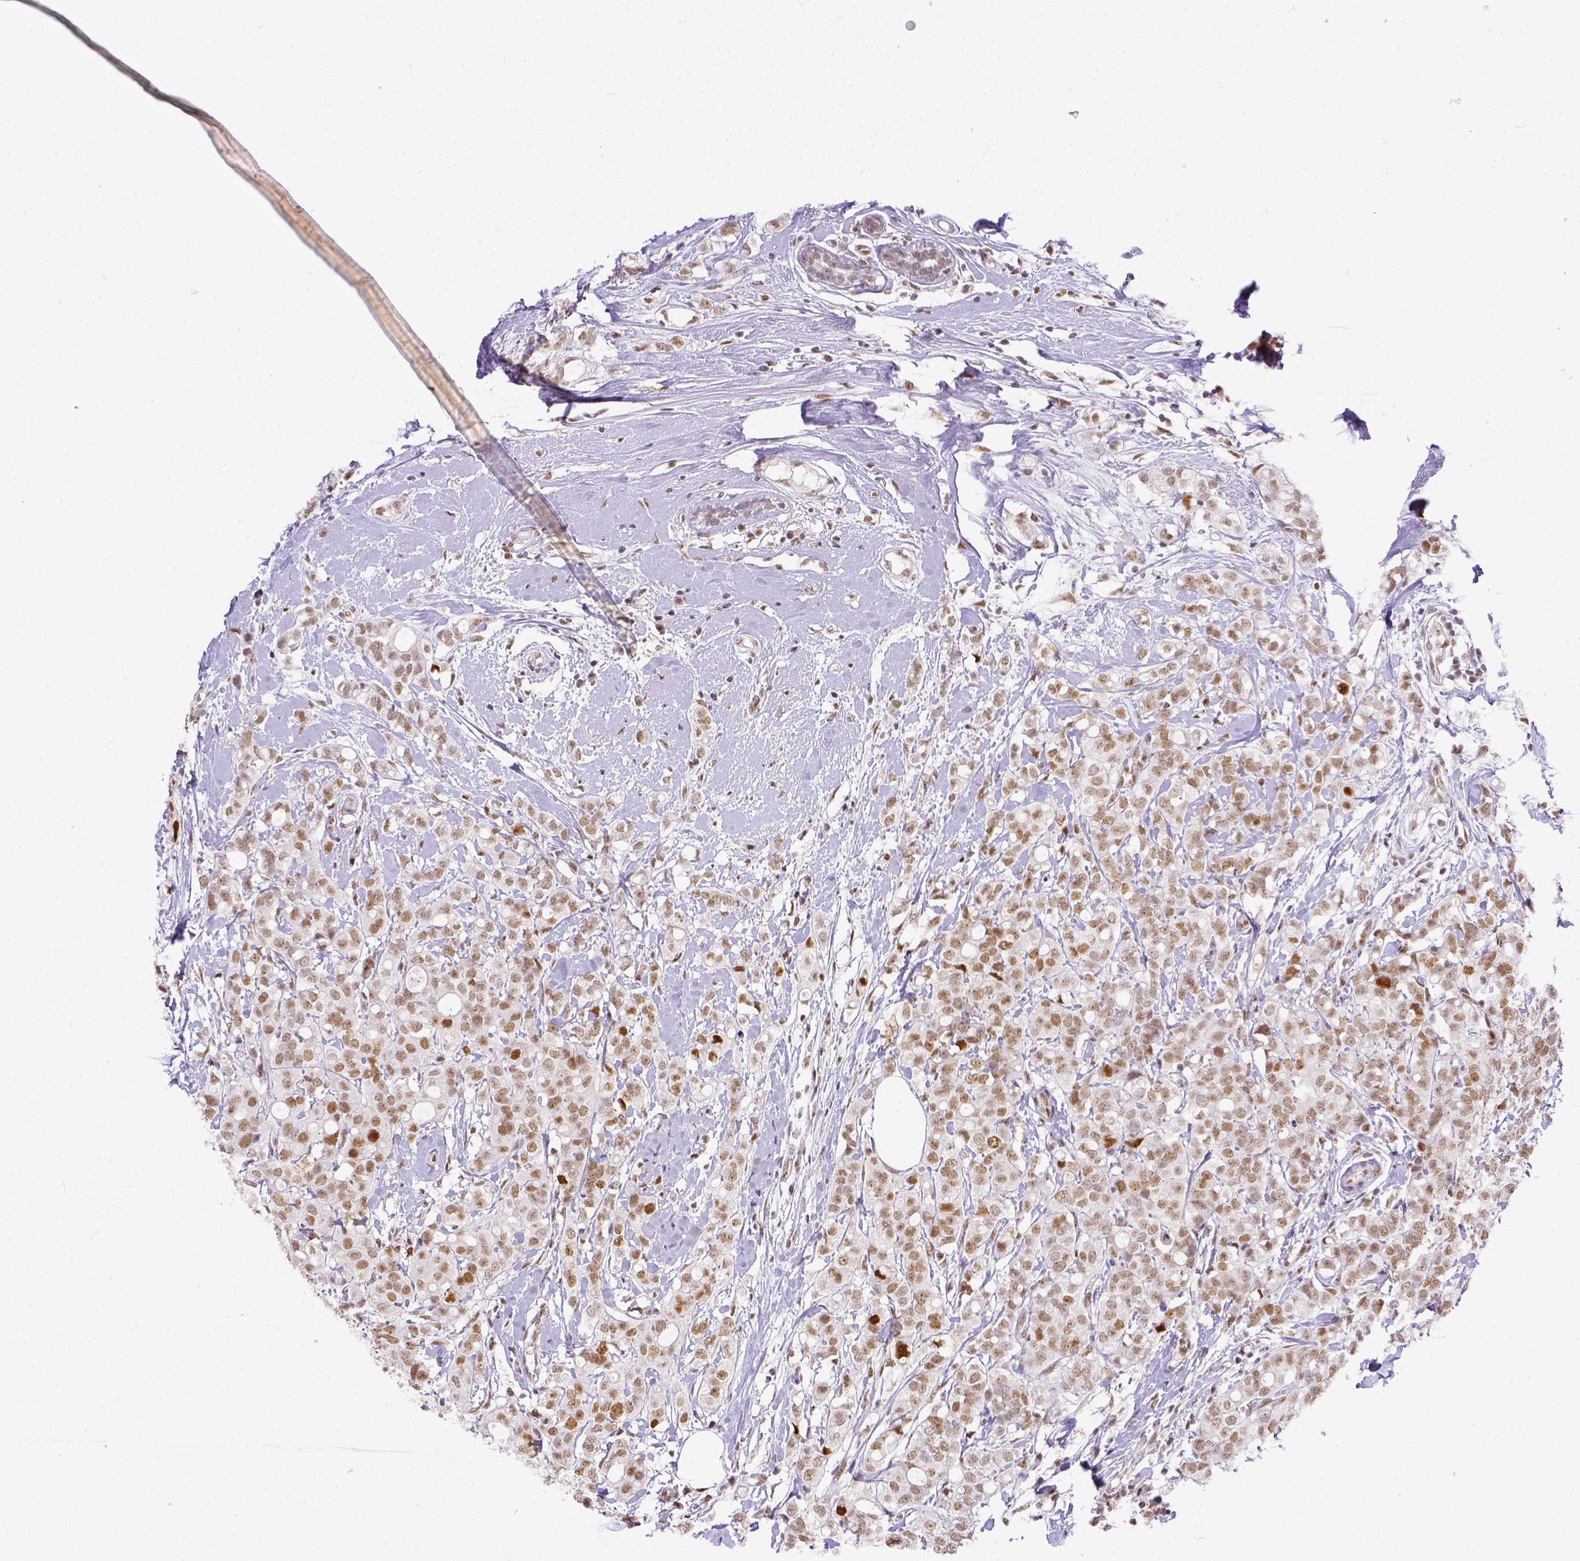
{"staining": {"intensity": "moderate", "quantity": ">75%", "location": "nuclear"}, "tissue": "breast cancer", "cell_type": "Tumor cells", "image_type": "cancer", "snomed": [{"axis": "morphology", "description": "Duct carcinoma"}, {"axis": "topography", "description": "Breast"}], "caption": "Breast cancer stained with immunohistochemistry shows moderate nuclear expression in approximately >75% of tumor cells.", "gene": "ERCC1", "patient": {"sex": "female", "age": 40}}